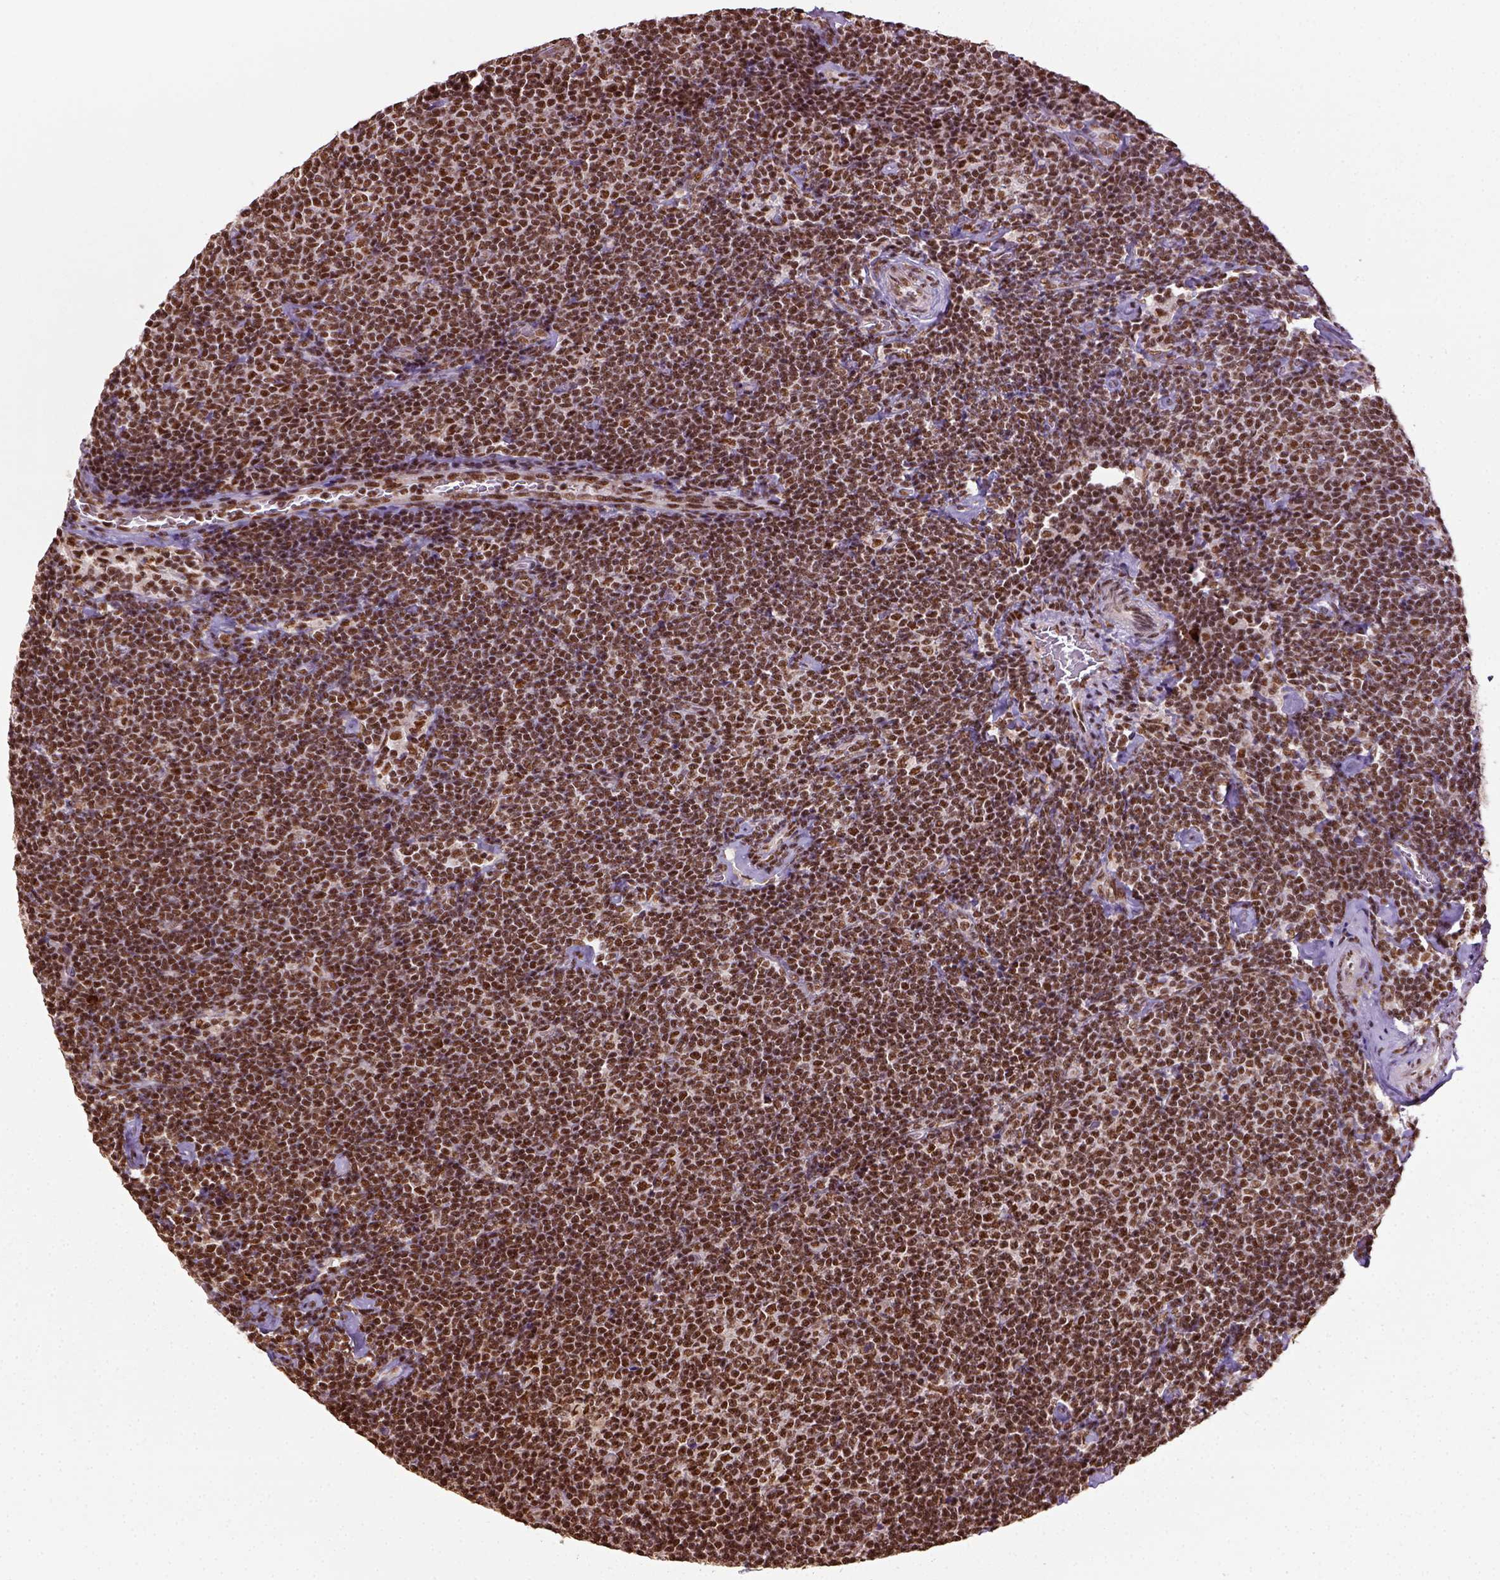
{"staining": {"intensity": "strong", "quantity": ">75%", "location": "nuclear"}, "tissue": "lymphoma", "cell_type": "Tumor cells", "image_type": "cancer", "snomed": [{"axis": "morphology", "description": "Malignant lymphoma, non-Hodgkin's type, Low grade"}, {"axis": "topography", "description": "Lymph node"}], "caption": "Low-grade malignant lymphoma, non-Hodgkin's type was stained to show a protein in brown. There is high levels of strong nuclear expression in approximately >75% of tumor cells.", "gene": "CCAR1", "patient": {"sex": "male", "age": 81}}